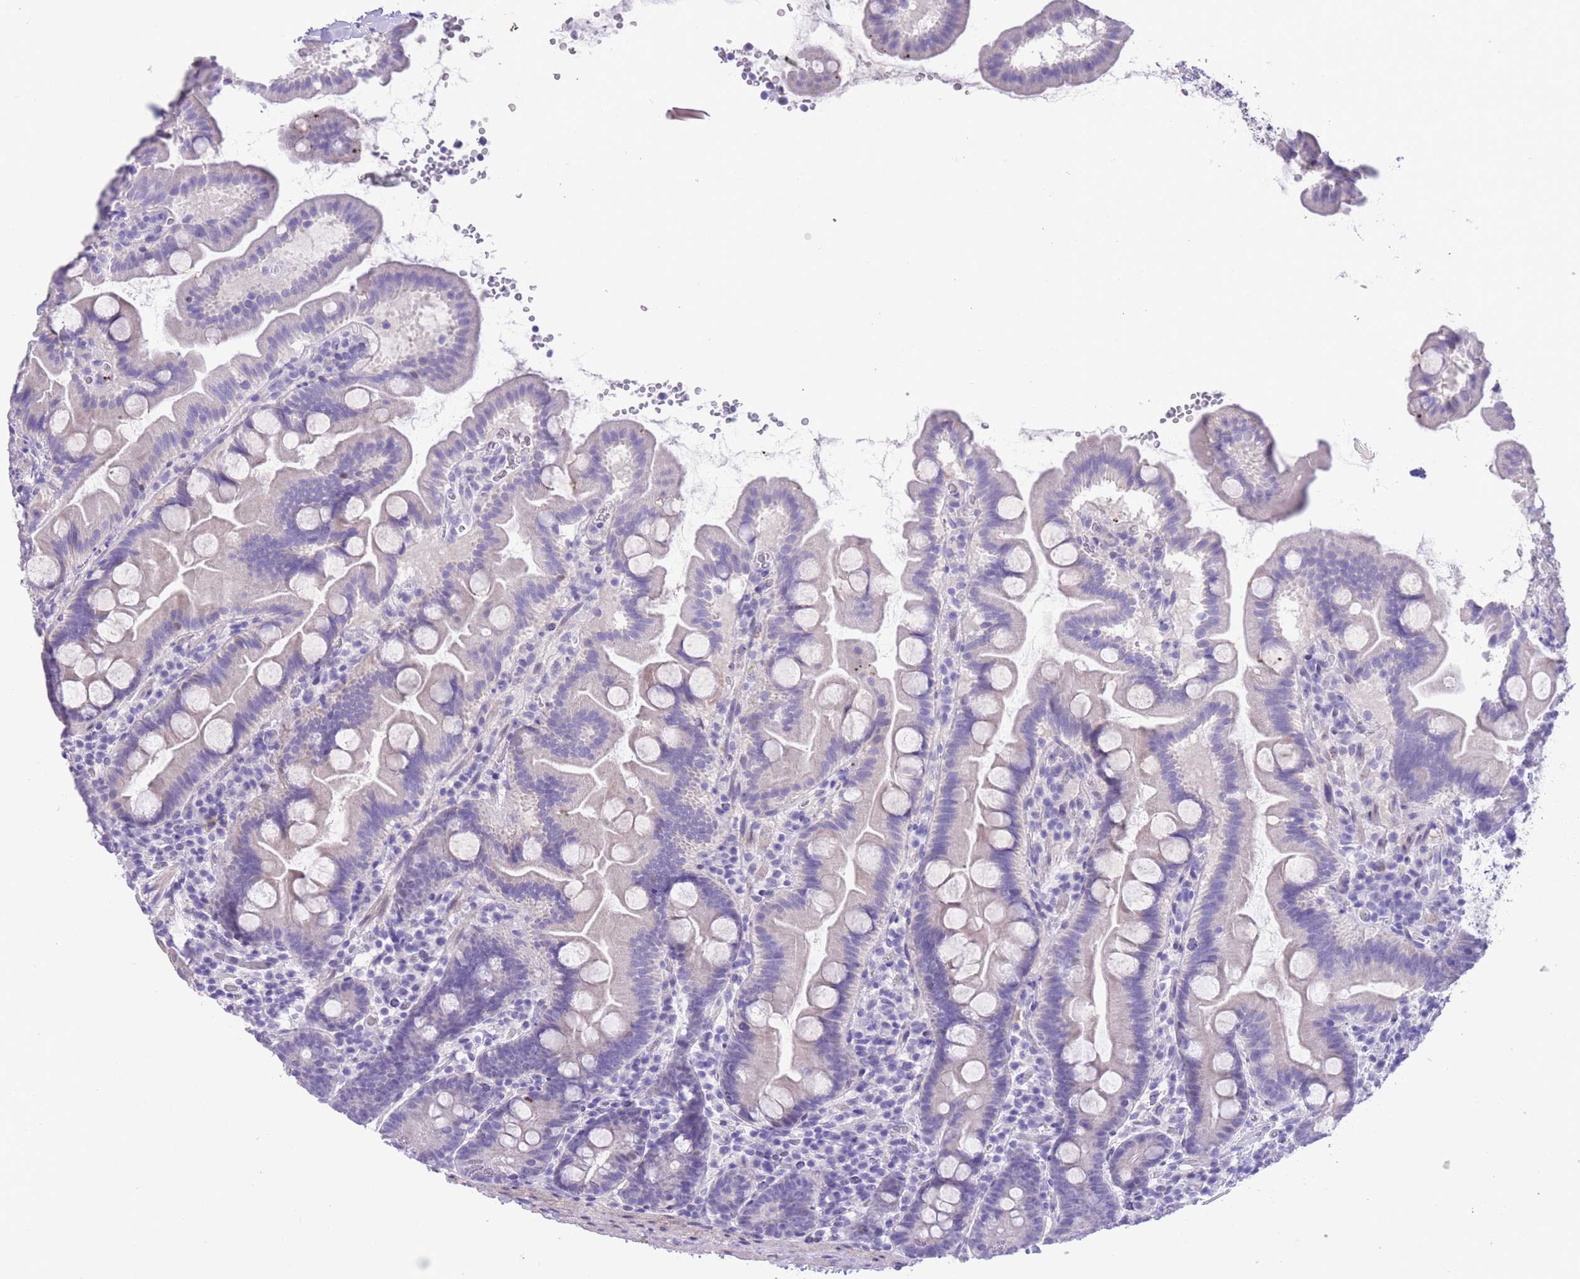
{"staining": {"intensity": "negative", "quantity": "none", "location": "none"}, "tissue": "small intestine", "cell_type": "Glandular cells", "image_type": "normal", "snomed": [{"axis": "morphology", "description": "Normal tissue, NOS"}, {"axis": "topography", "description": "Small intestine"}], "caption": "Immunohistochemistry (IHC) photomicrograph of benign small intestine: small intestine stained with DAB (3,3'-diaminobenzidine) demonstrates no significant protein staining in glandular cells.", "gene": "RAI2", "patient": {"sex": "female", "age": 68}}